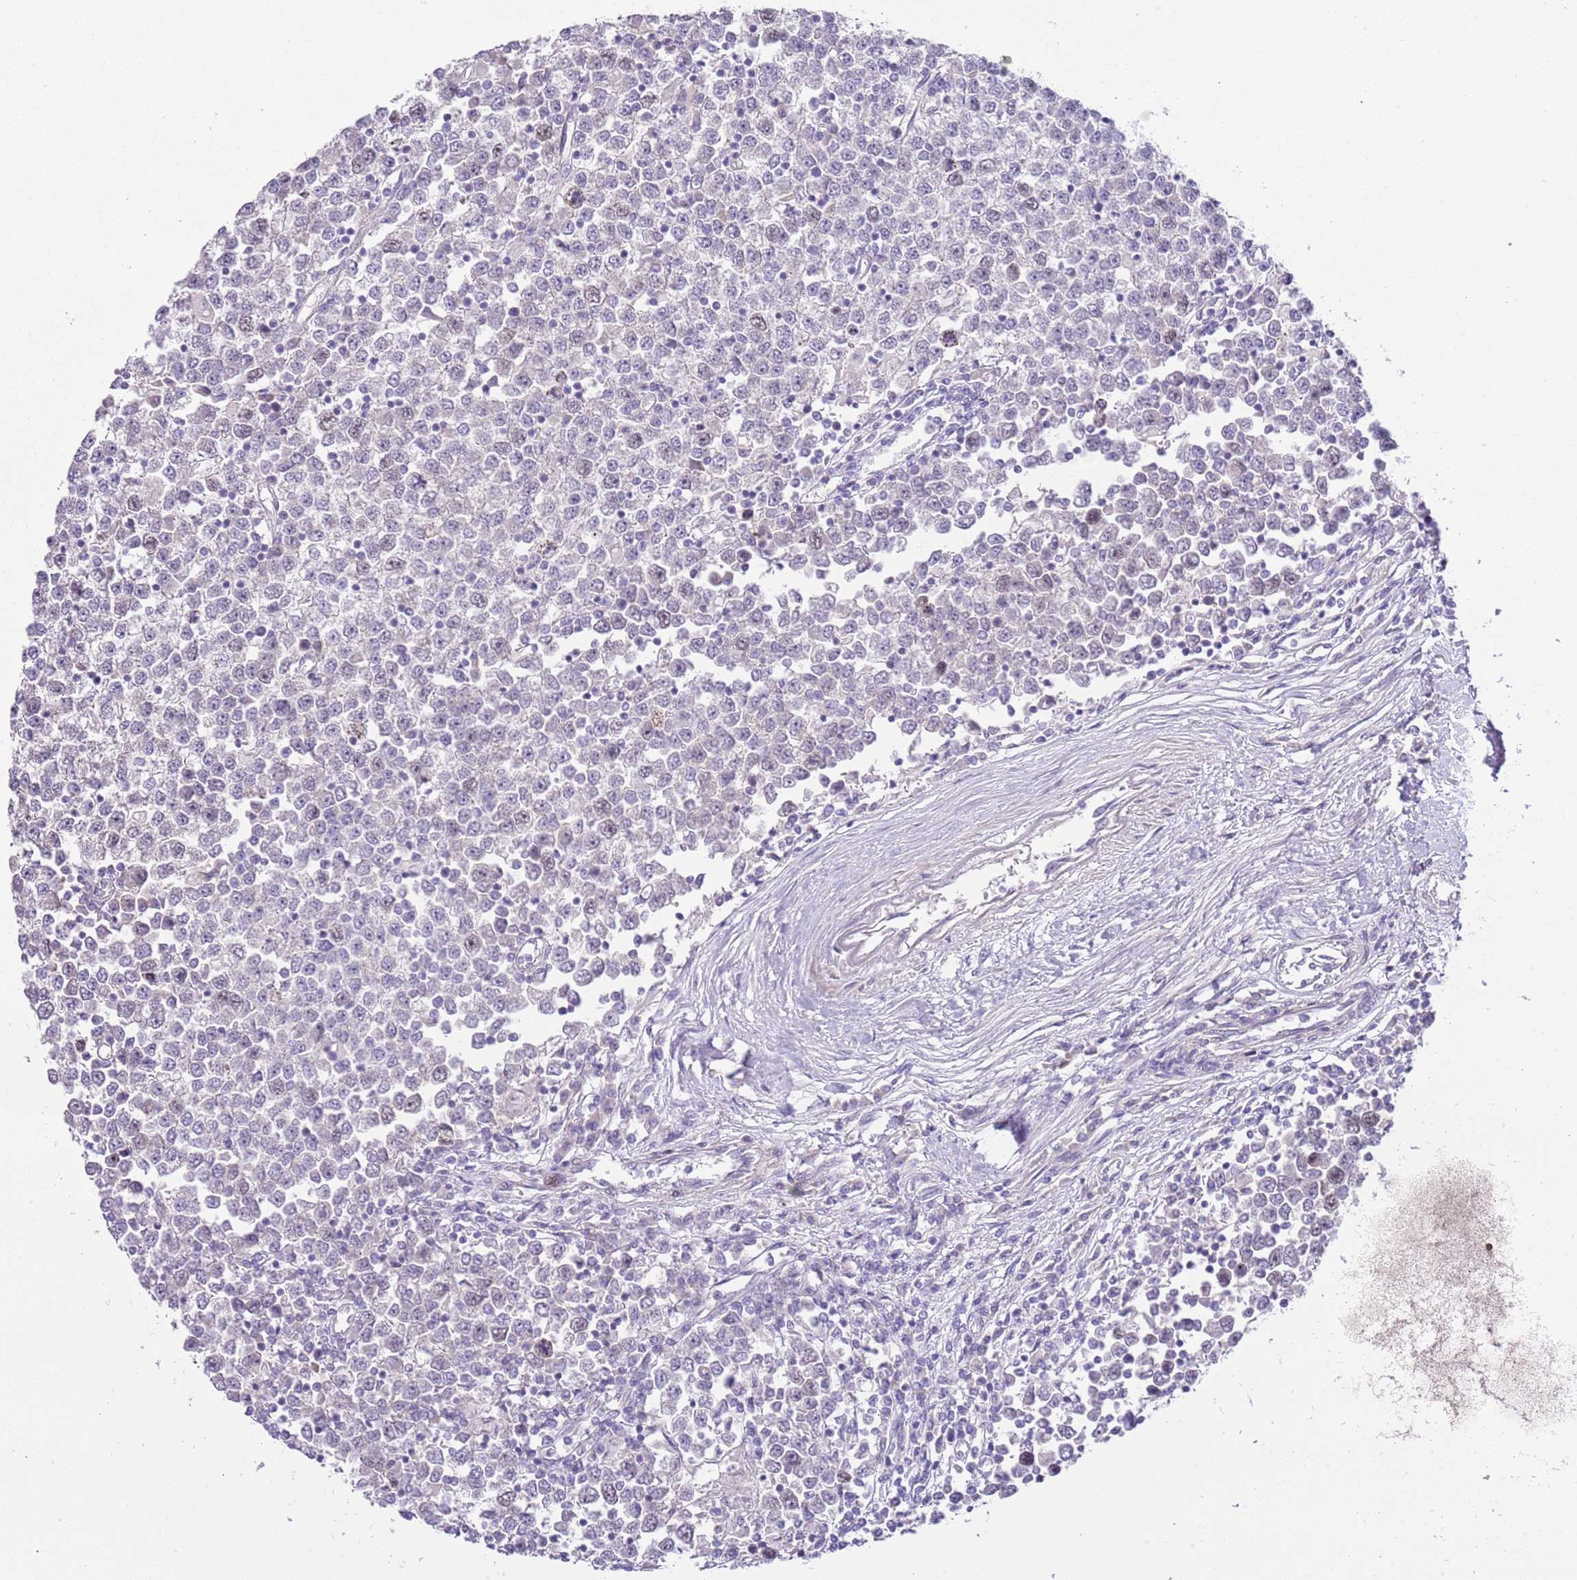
{"staining": {"intensity": "moderate", "quantity": "<25%", "location": "nuclear"}, "tissue": "testis cancer", "cell_type": "Tumor cells", "image_type": "cancer", "snomed": [{"axis": "morphology", "description": "Seminoma, NOS"}, {"axis": "topography", "description": "Testis"}], "caption": "IHC of human seminoma (testis) displays low levels of moderate nuclear expression in approximately <25% of tumor cells. The protein of interest is shown in brown color, while the nuclei are stained blue.", "gene": "FBRSL1", "patient": {"sex": "male", "age": 65}}